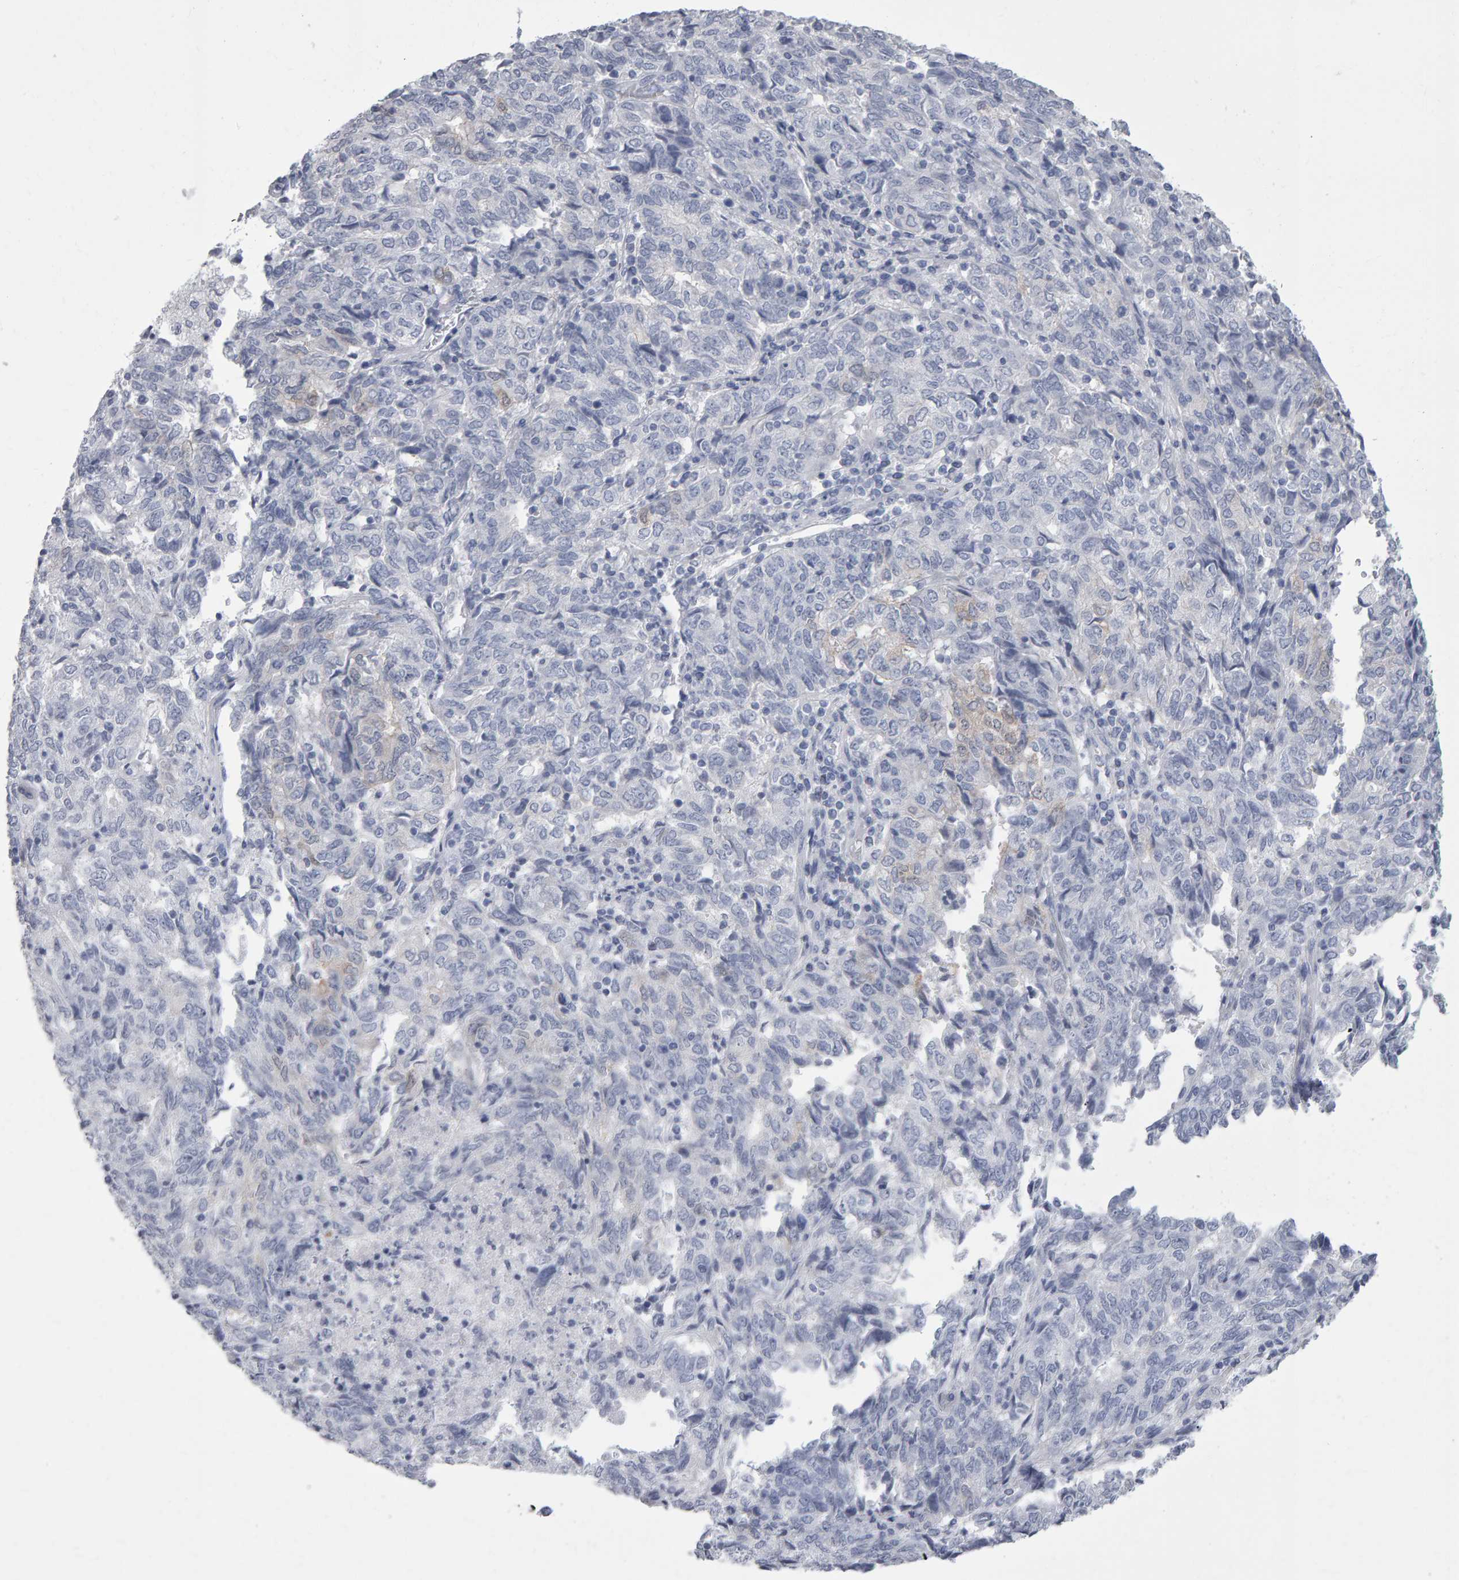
{"staining": {"intensity": "negative", "quantity": "none", "location": "none"}, "tissue": "endometrial cancer", "cell_type": "Tumor cells", "image_type": "cancer", "snomed": [{"axis": "morphology", "description": "Adenocarcinoma, NOS"}, {"axis": "topography", "description": "Endometrium"}], "caption": "Human endometrial cancer (adenocarcinoma) stained for a protein using IHC demonstrates no expression in tumor cells.", "gene": "NCDN", "patient": {"sex": "female", "age": 80}}